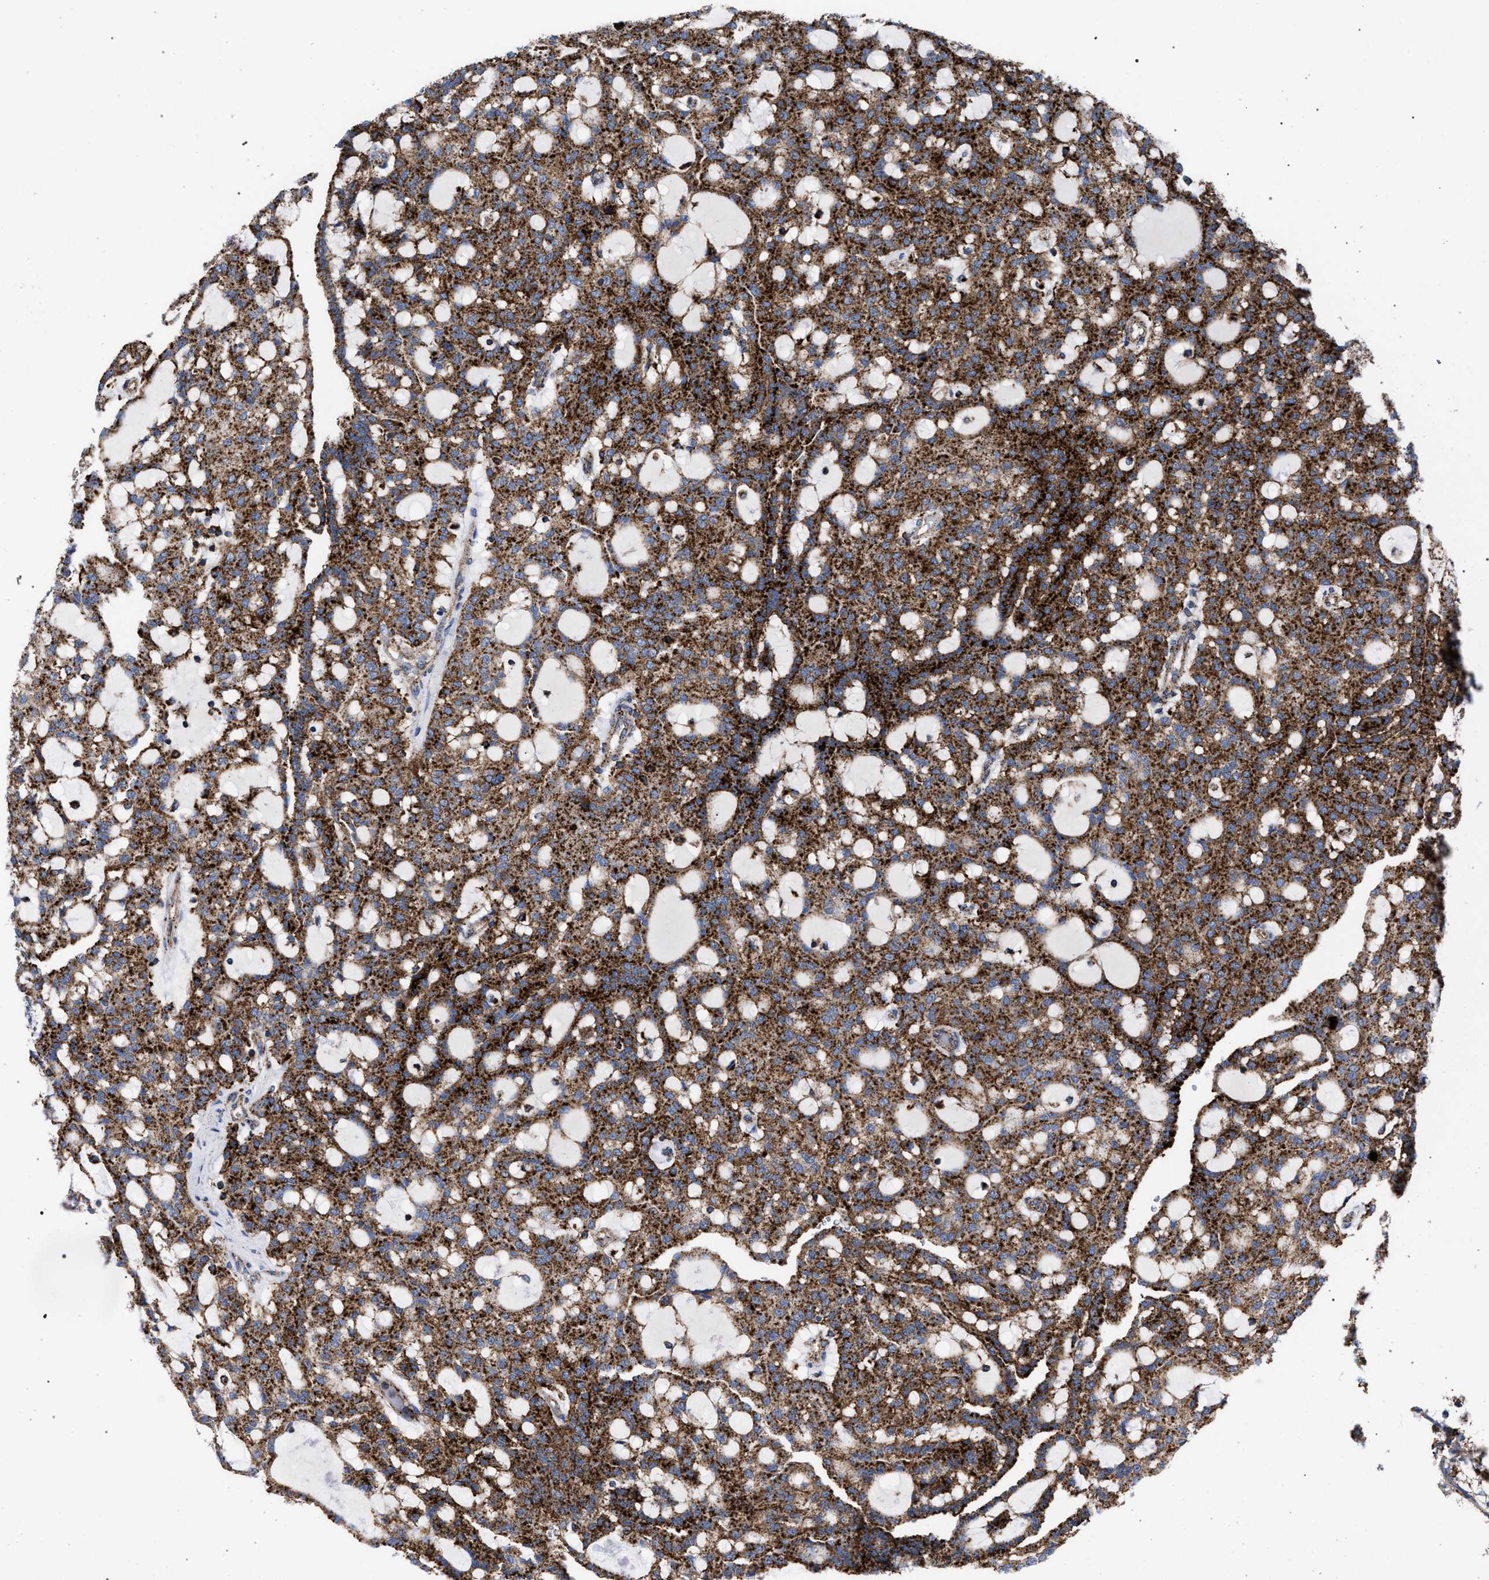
{"staining": {"intensity": "strong", "quantity": ">75%", "location": "cytoplasmic/membranous"}, "tissue": "renal cancer", "cell_type": "Tumor cells", "image_type": "cancer", "snomed": [{"axis": "morphology", "description": "Adenocarcinoma, NOS"}, {"axis": "topography", "description": "Kidney"}], "caption": "Adenocarcinoma (renal) tissue displays strong cytoplasmic/membranous positivity in approximately >75% of tumor cells", "gene": "PPT1", "patient": {"sex": "male", "age": 63}}